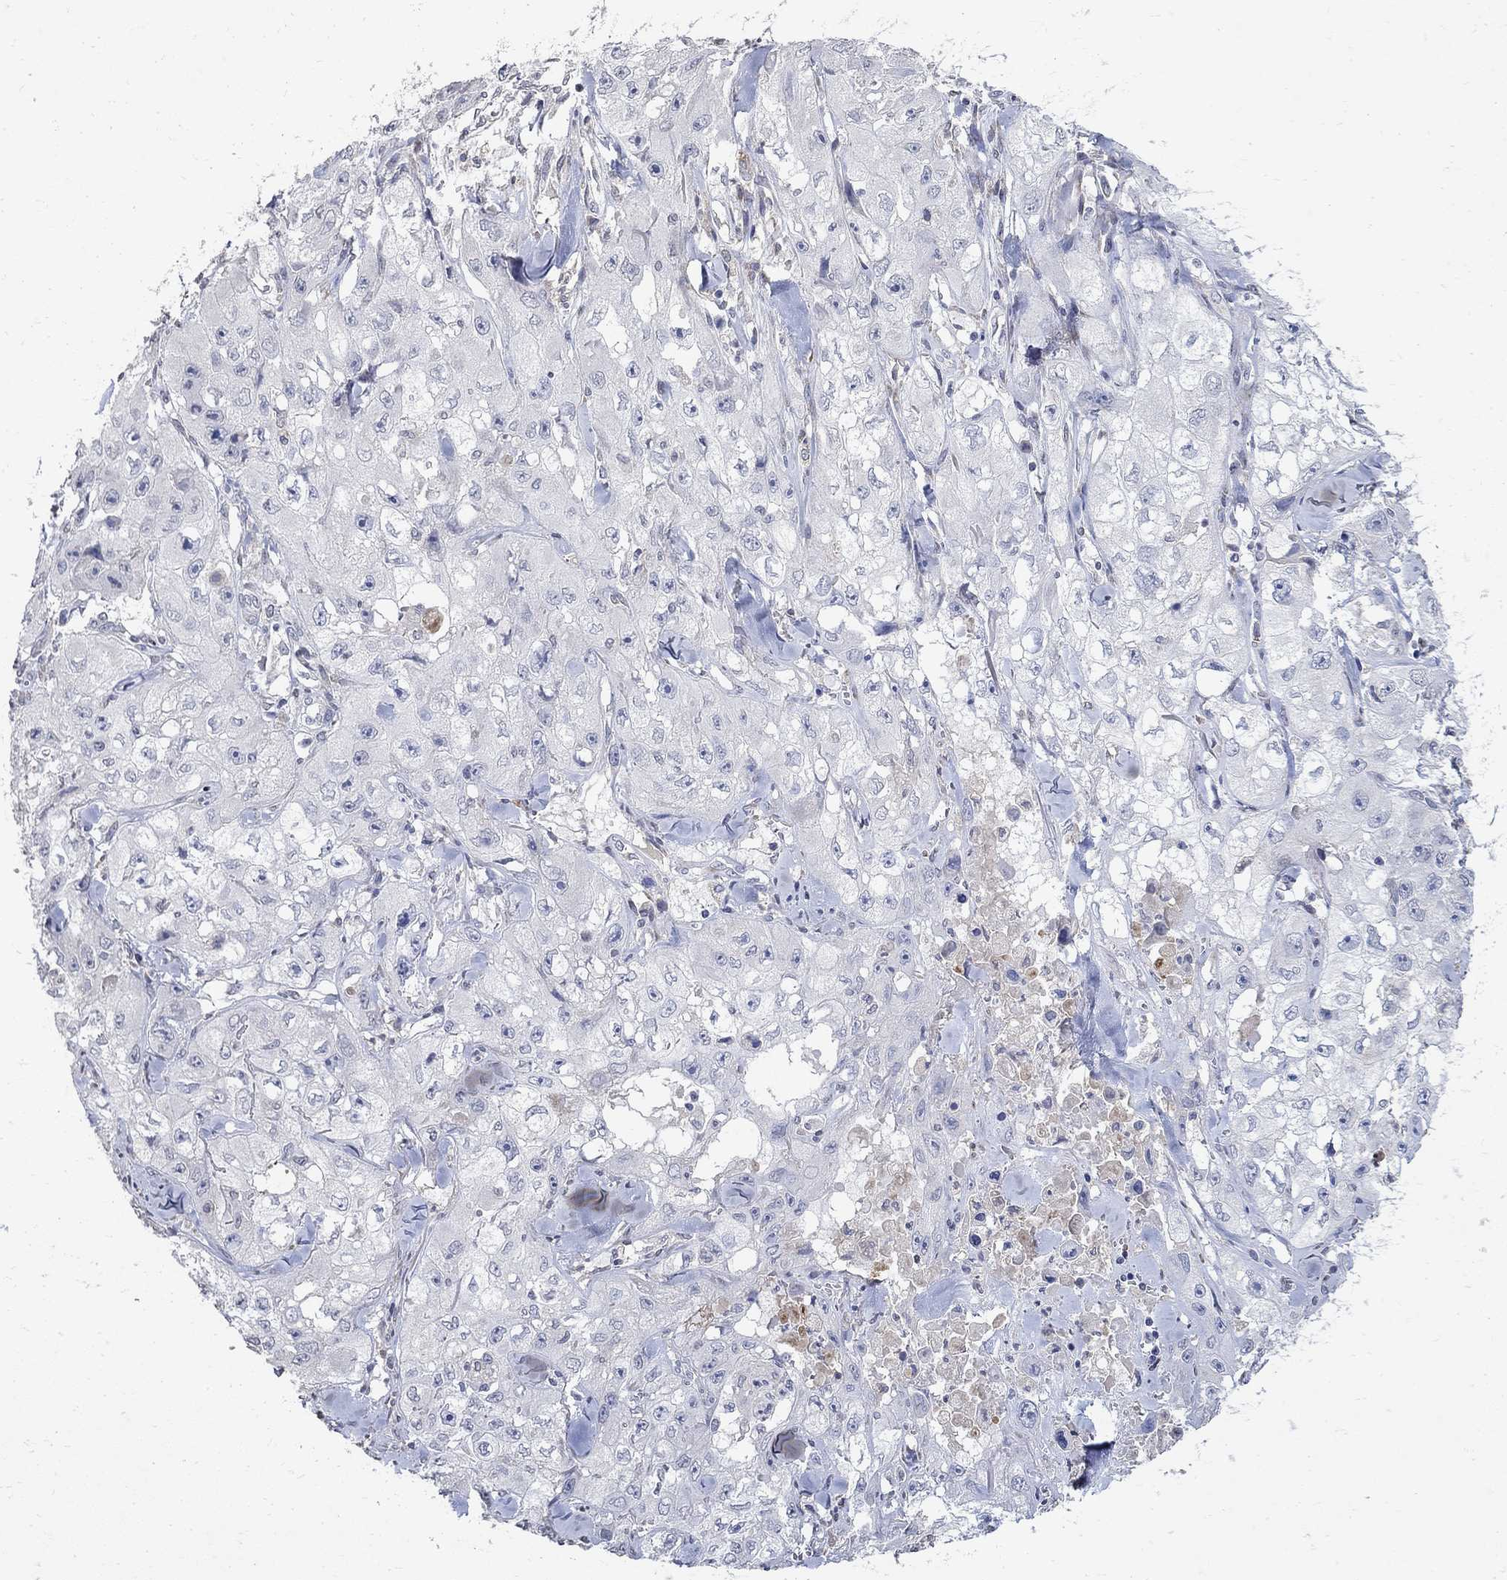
{"staining": {"intensity": "negative", "quantity": "none", "location": "none"}, "tissue": "skin cancer", "cell_type": "Tumor cells", "image_type": "cancer", "snomed": [{"axis": "morphology", "description": "Squamous cell carcinoma, NOS"}, {"axis": "topography", "description": "Skin"}, {"axis": "topography", "description": "Subcutis"}], "caption": "Human skin cancer (squamous cell carcinoma) stained for a protein using IHC demonstrates no staining in tumor cells.", "gene": "TMEM169", "patient": {"sex": "male", "age": 73}}